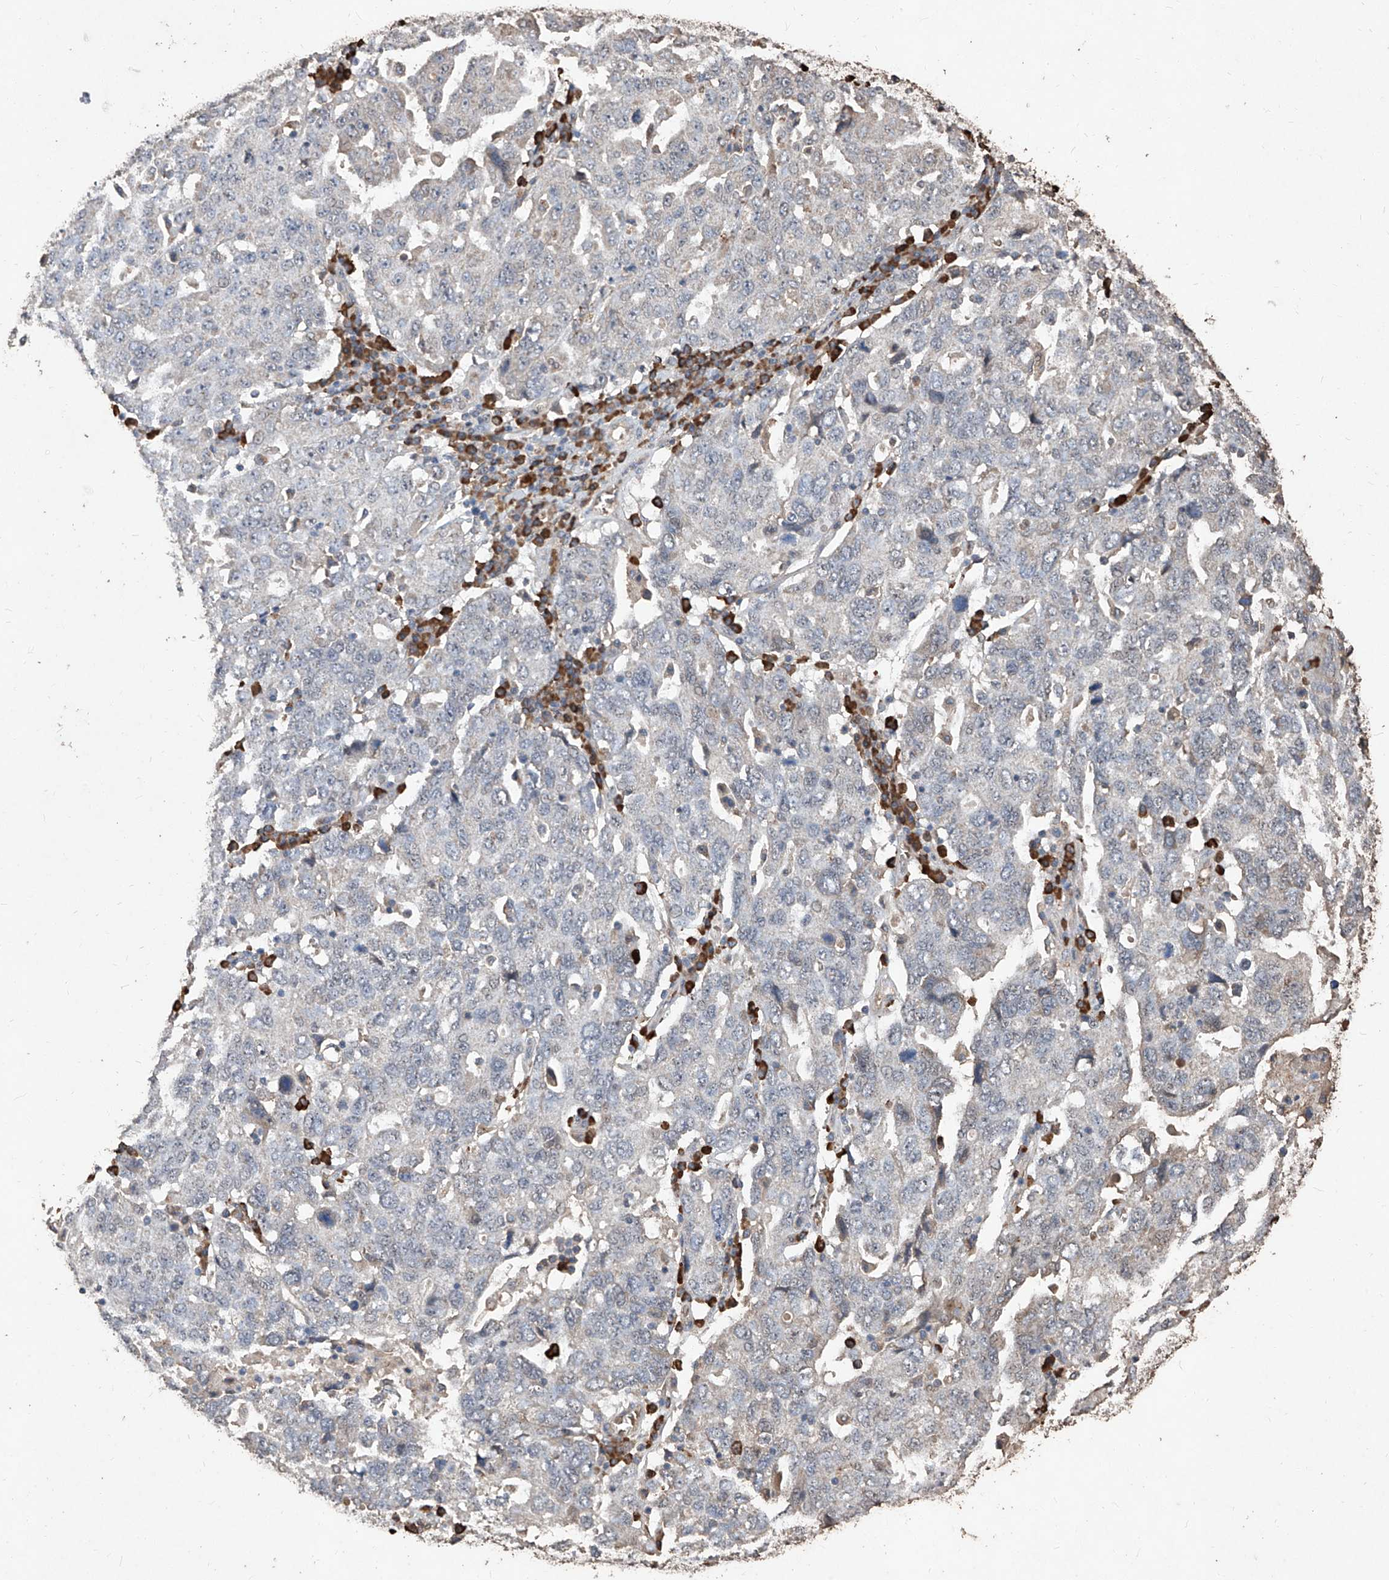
{"staining": {"intensity": "negative", "quantity": "none", "location": "none"}, "tissue": "ovarian cancer", "cell_type": "Tumor cells", "image_type": "cancer", "snomed": [{"axis": "morphology", "description": "Carcinoma, endometroid"}, {"axis": "topography", "description": "Ovary"}], "caption": "There is no significant positivity in tumor cells of ovarian cancer (endometroid carcinoma). Nuclei are stained in blue.", "gene": "EML1", "patient": {"sex": "female", "age": 62}}